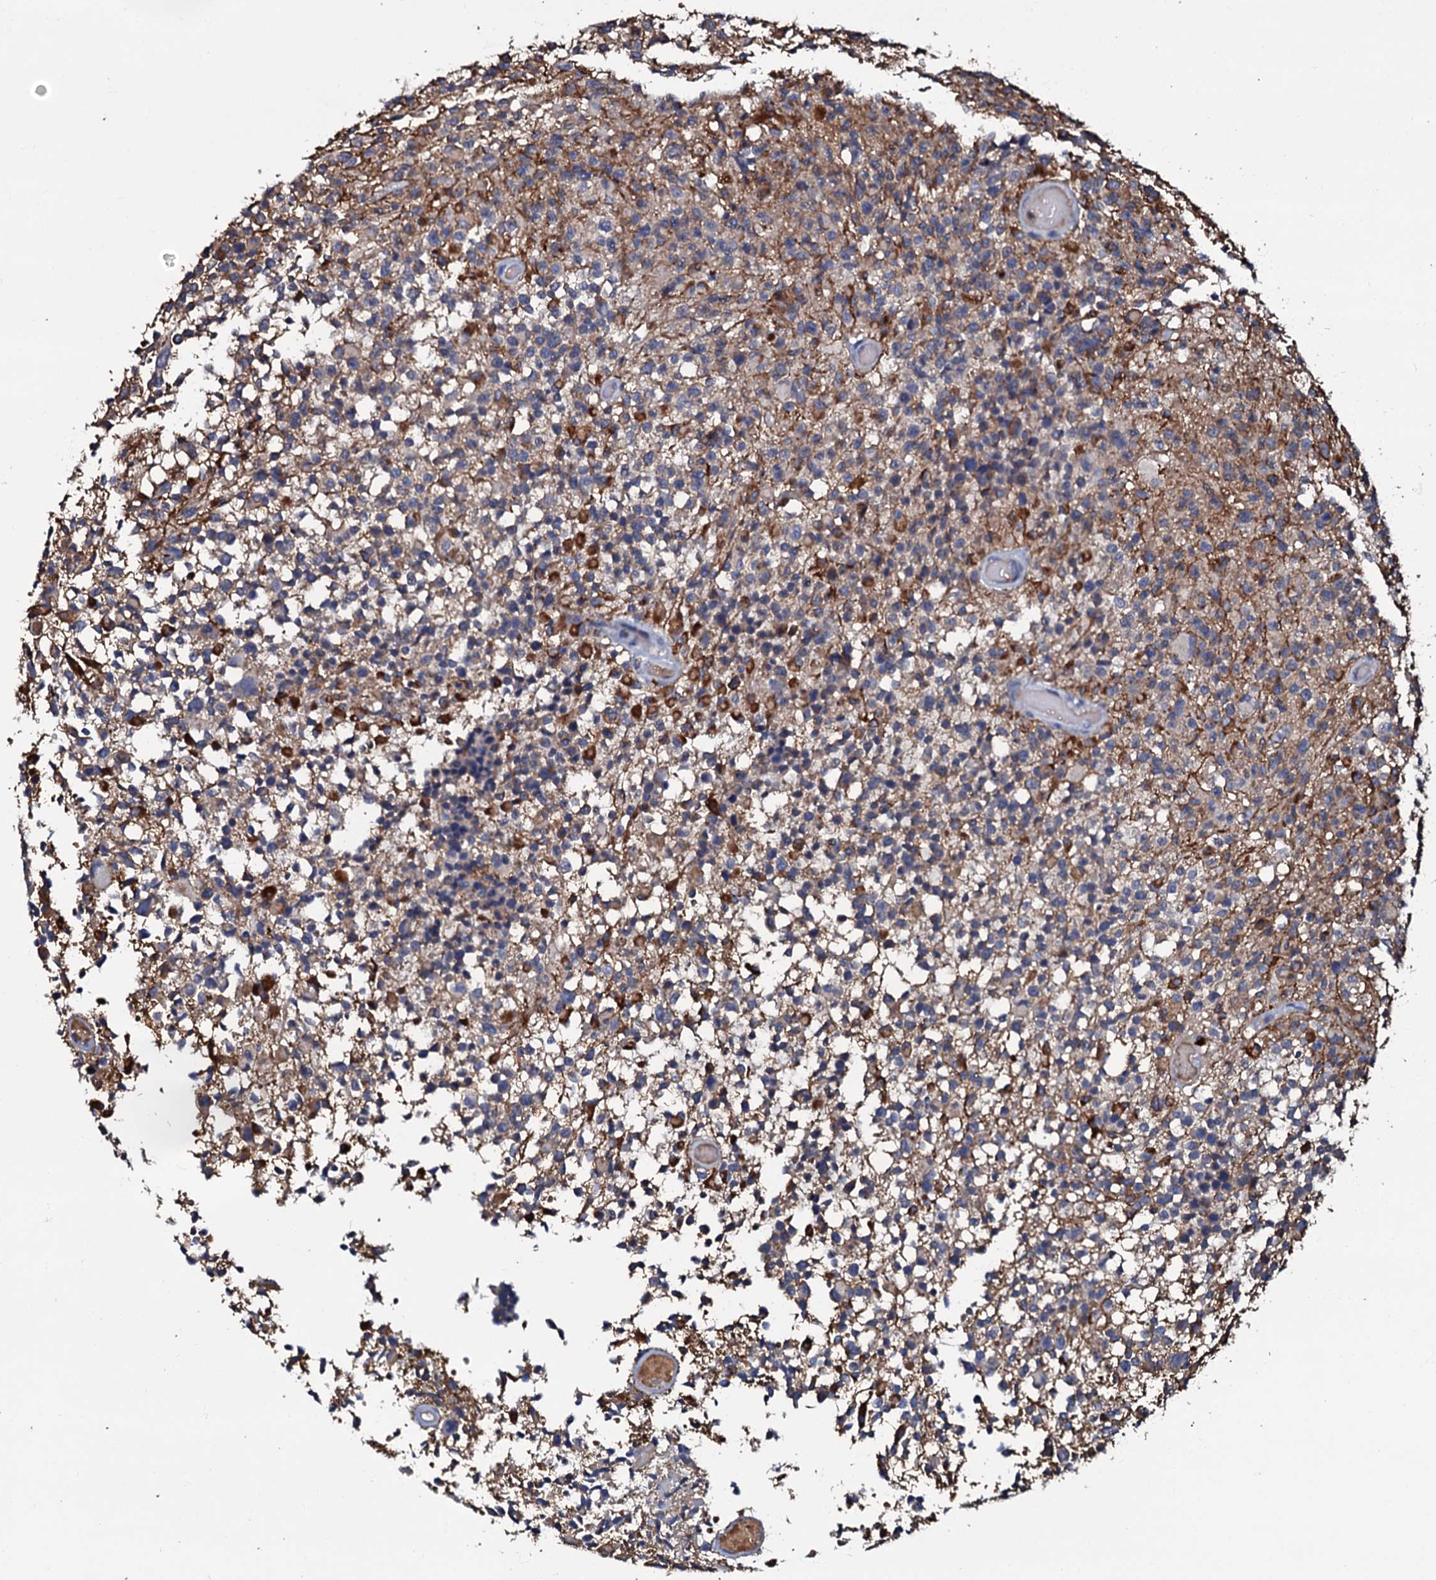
{"staining": {"intensity": "moderate", "quantity": "<25%", "location": "cytoplasmic/membranous"}, "tissue": "glioma", "cell_type": "Tumor cells", "image_type": "cancer", "snomed": [{"axis": "morphology", "description": "Glioma, malignant, High grade"}, {"axis": "morphology", "description": "Glioblastoma, NOS"}, {"axis": "topography", "description": "Brain"}], "caption": "A brown stain shows moderate cytoplasmic/membranous staining of a protein in malignant high-grade glioma tumor cells. (Brightfield microscopy of DAB IHC at high magnification).", "gene": "CPNE2", "patient": {"sex": "male", "age": 60}}